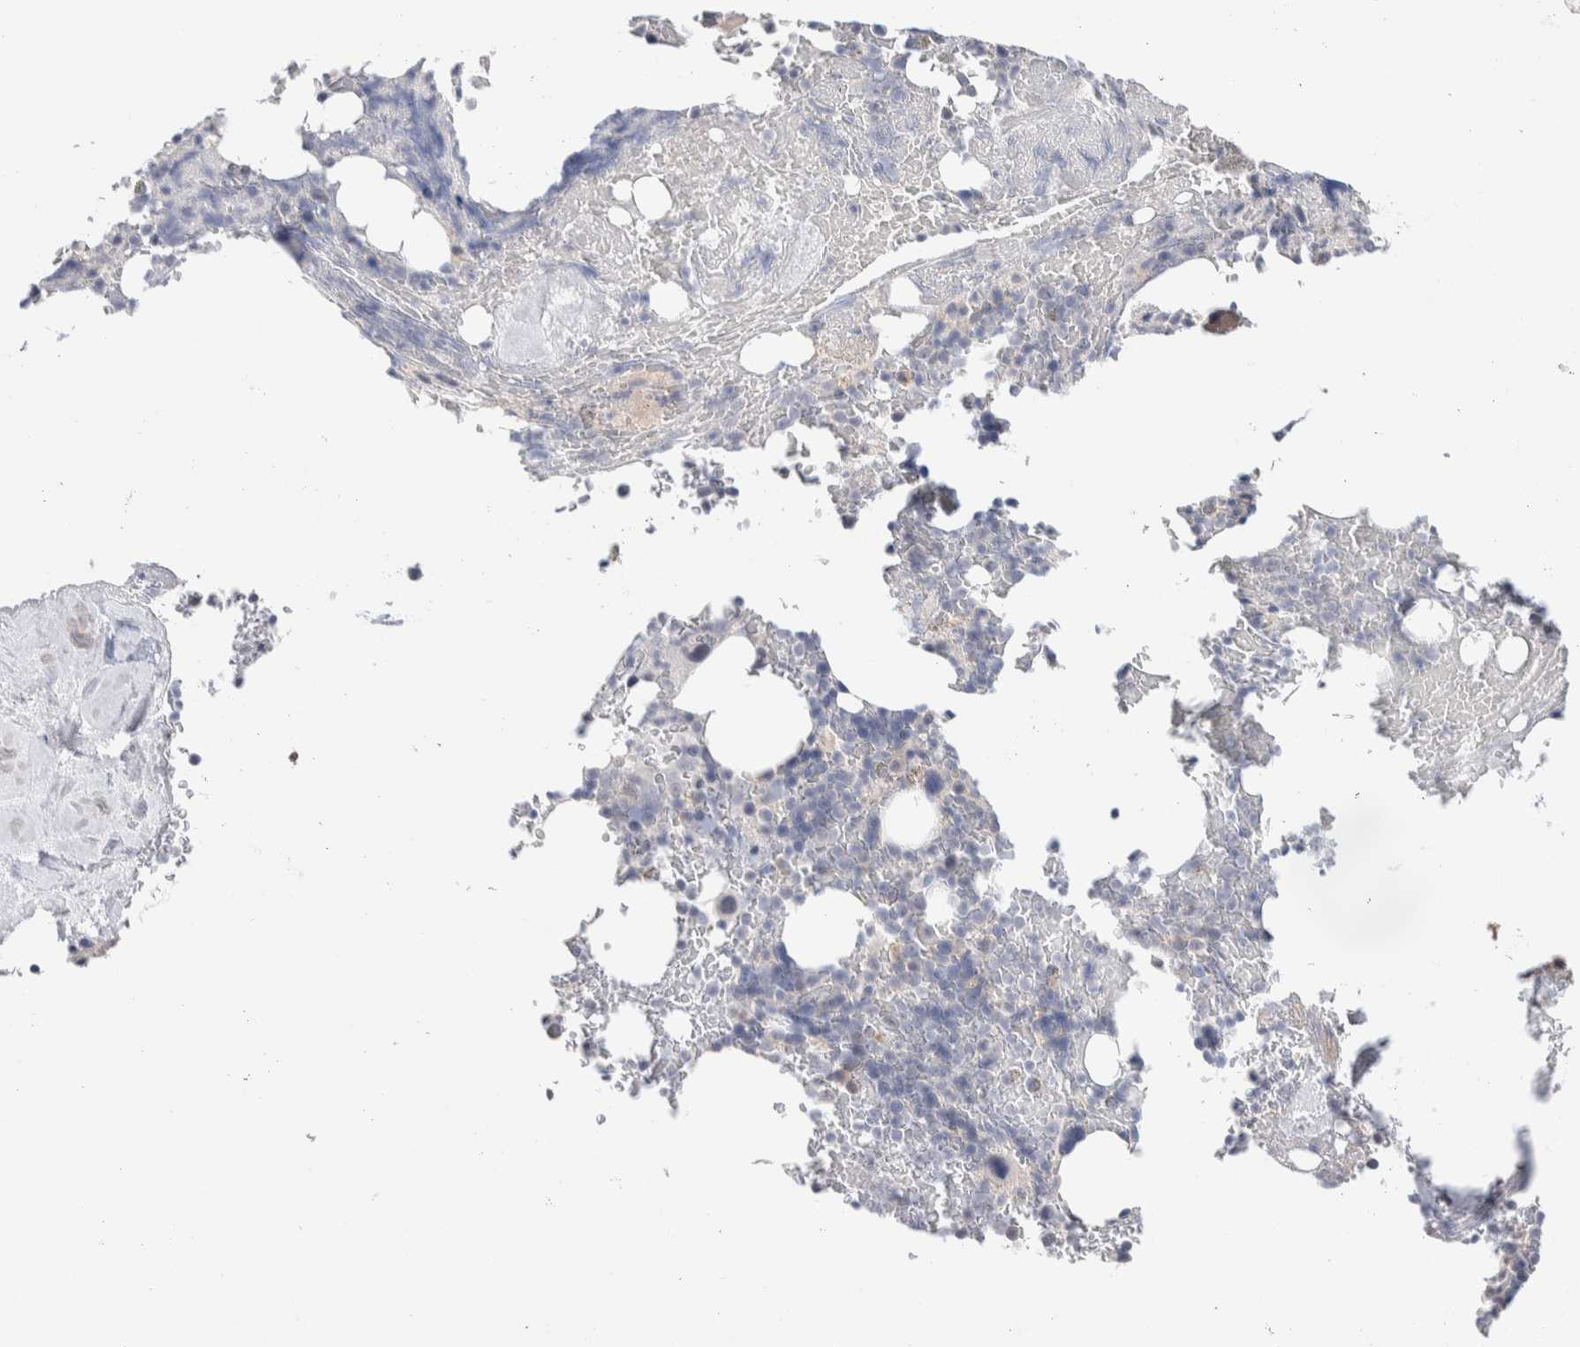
{"staining": {"intensity": "negative", "quantity": "none", "location": "none"}, "tissue": "bone marrow", "cell_type": "Hematopoietic cells", "image_type": "normal", "snomed": [{"axis": "morphology", "description": "Normal tissue, NOS"}, {"axis": "topography", "description": "Bone marrow"}], "caption": "Hematopoietic cells show no significant expression in unremarkable bone marrow. (Immunohistochemistry, brightfield microscopy, high magnification).", "gene": "DNAJB6", "patient": {"sex": "female", "age": 66}}